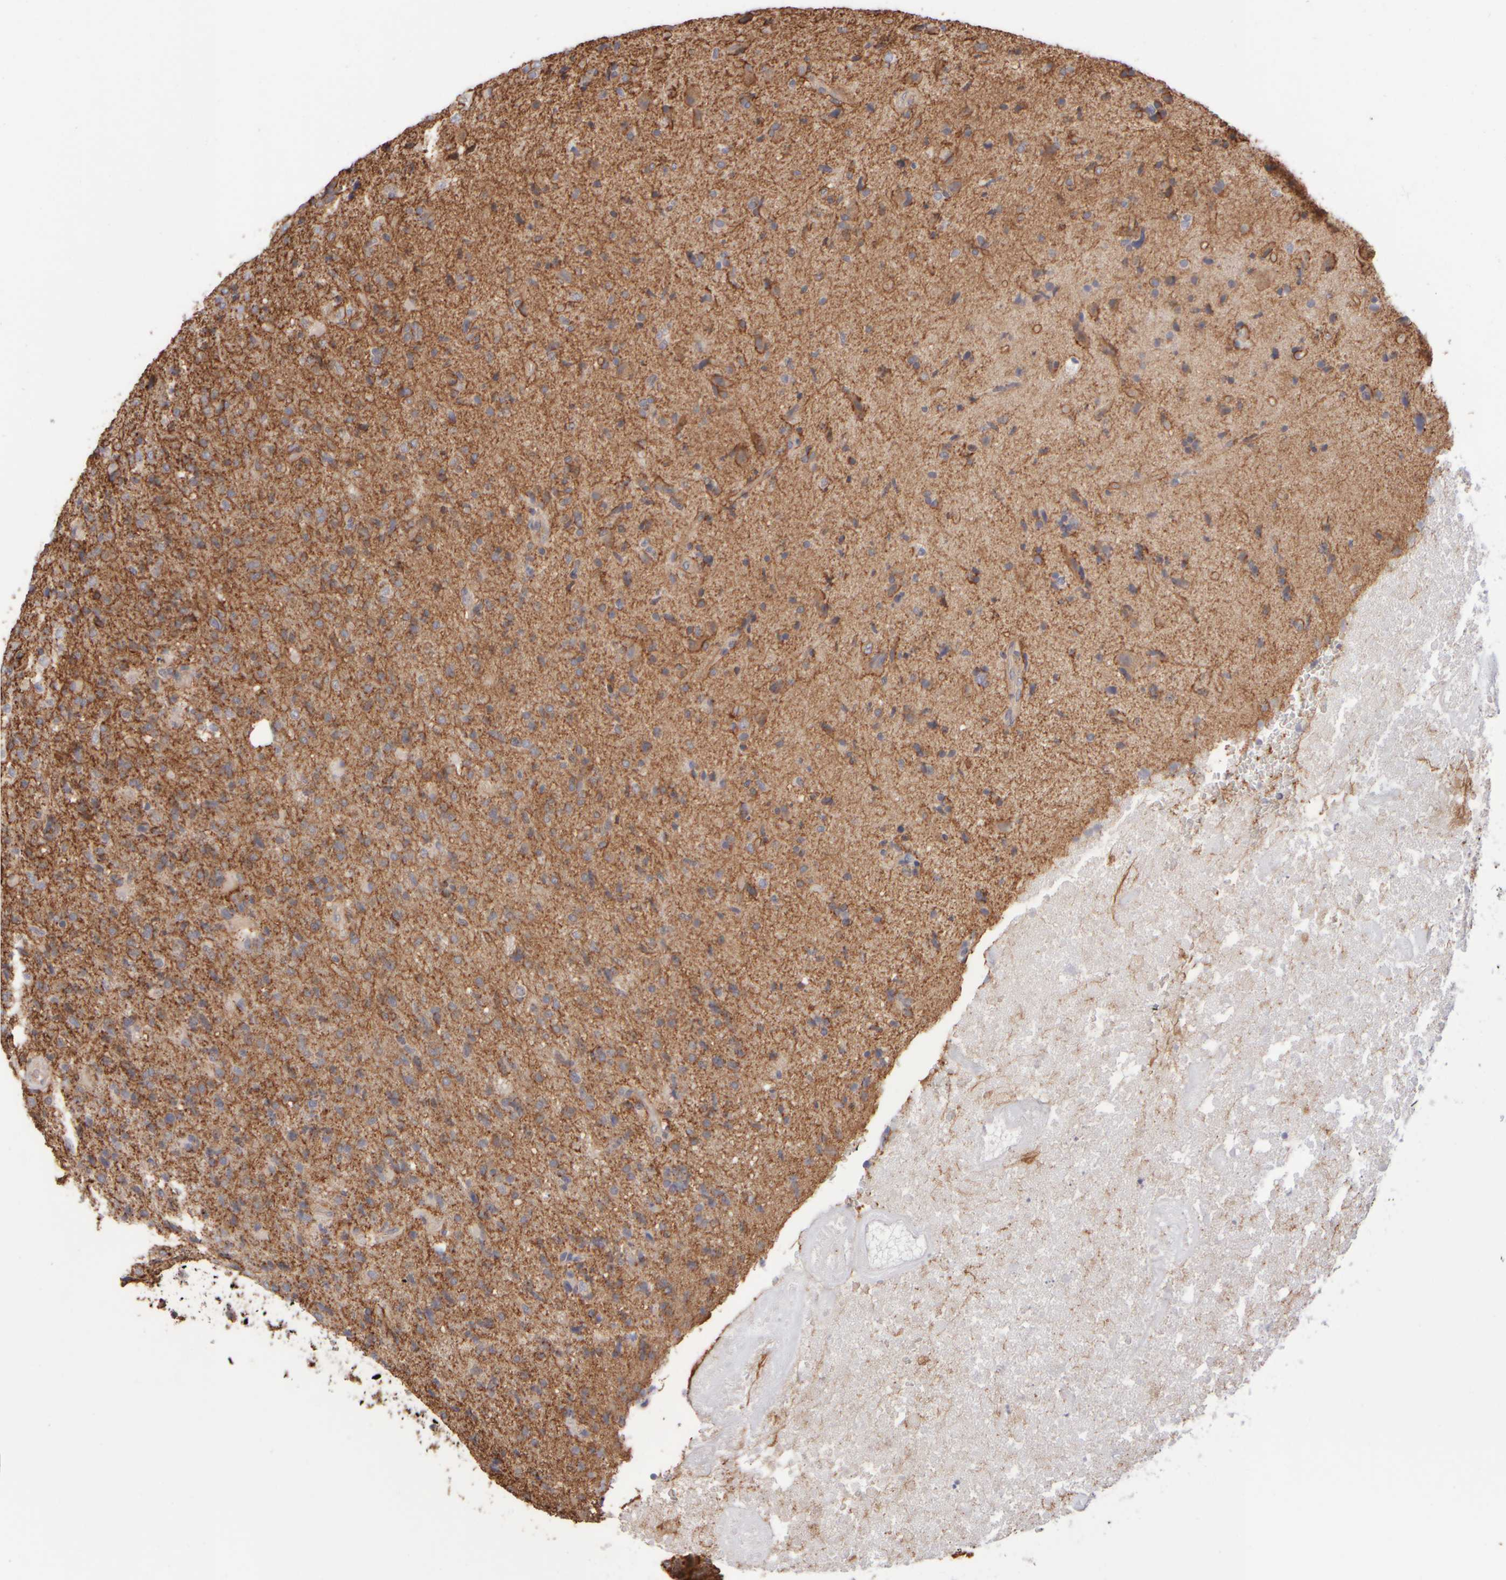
{"staining": {"intensity": "moderate", "quantity": "<25%", "location": "cytoplasmic/membranous"}, "tissue": "glioma", "cell_type": "Tumor cells", "image_type": "cancer", "snomed": [{"axis": "morphology", "description": "Glioma, malignant, High grade"}, {"axis": "topography", "description": "Brain"}], "caption": "DAB immunohistochemical staining of malignant high-grade glioma exhibits moderate cytoplasmic/membranous protein staining in about <25% of tumor cells. The staining was performed using DAB (3,3'-diaminobenzidine) to visualize the protein expression in brown, while the nuclei were stained in blue with hematoxylin (Magnification: 20x).", "gene": "GOPC", "patient": {"sex": "male", "age": 72}}